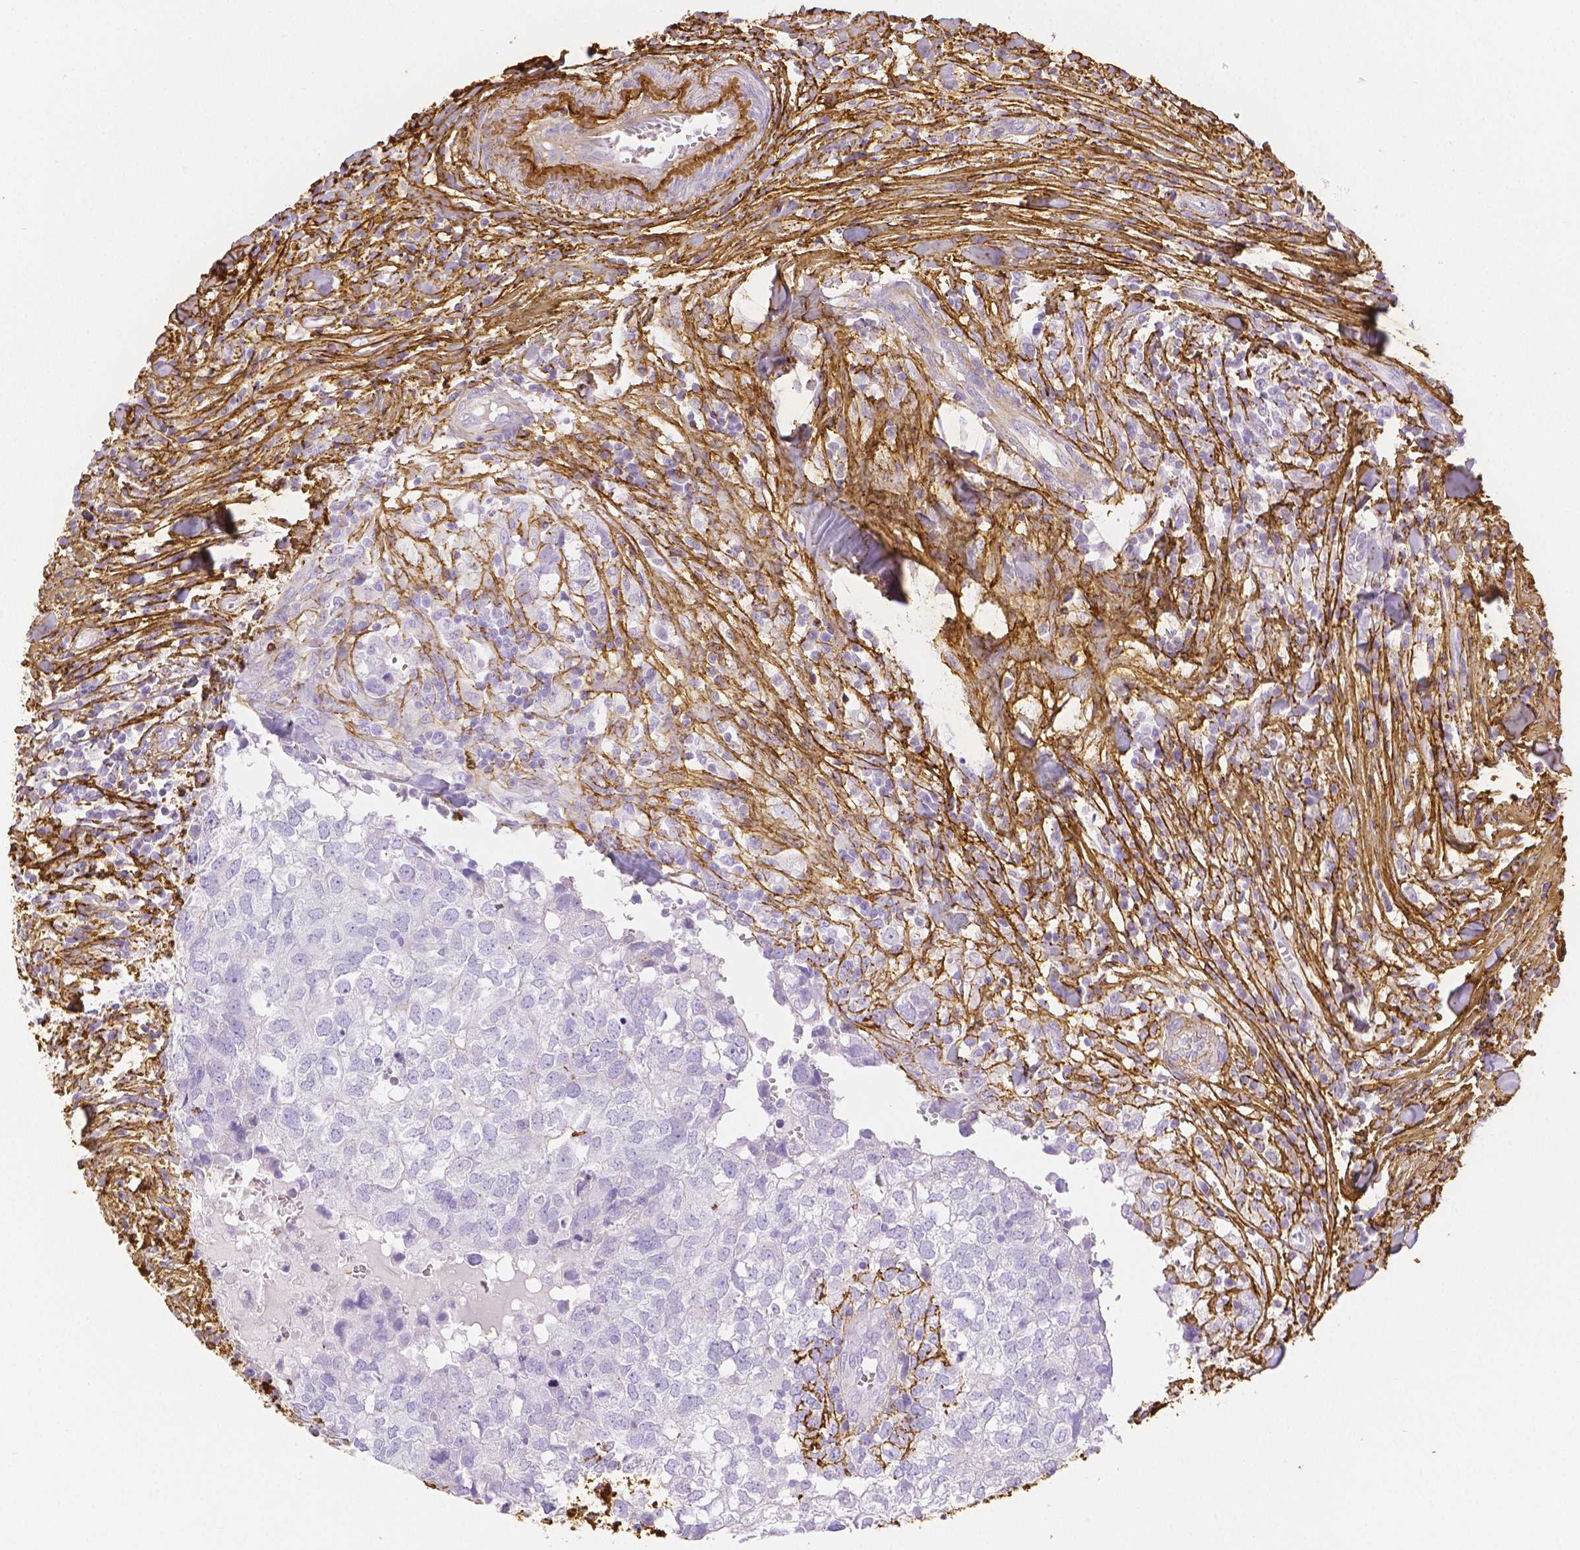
{"staining": {"intensity": "negative", "quantity": "none", "location": "none"}, "tissue": "breast cancer", "cell_type": "Tumor cells", "image_type": "cancer", "snomed": [{"axis": "morphology", "description": "Duct carcinoma"}, {"axis": "topography", "description": "Breast"}], "caption": "Tumor cells are negative for brown protein staining in breast cancer (intraductal carcinoma).", "gene": "FBN1", "patient": {"sex": "female", "age": 30}}